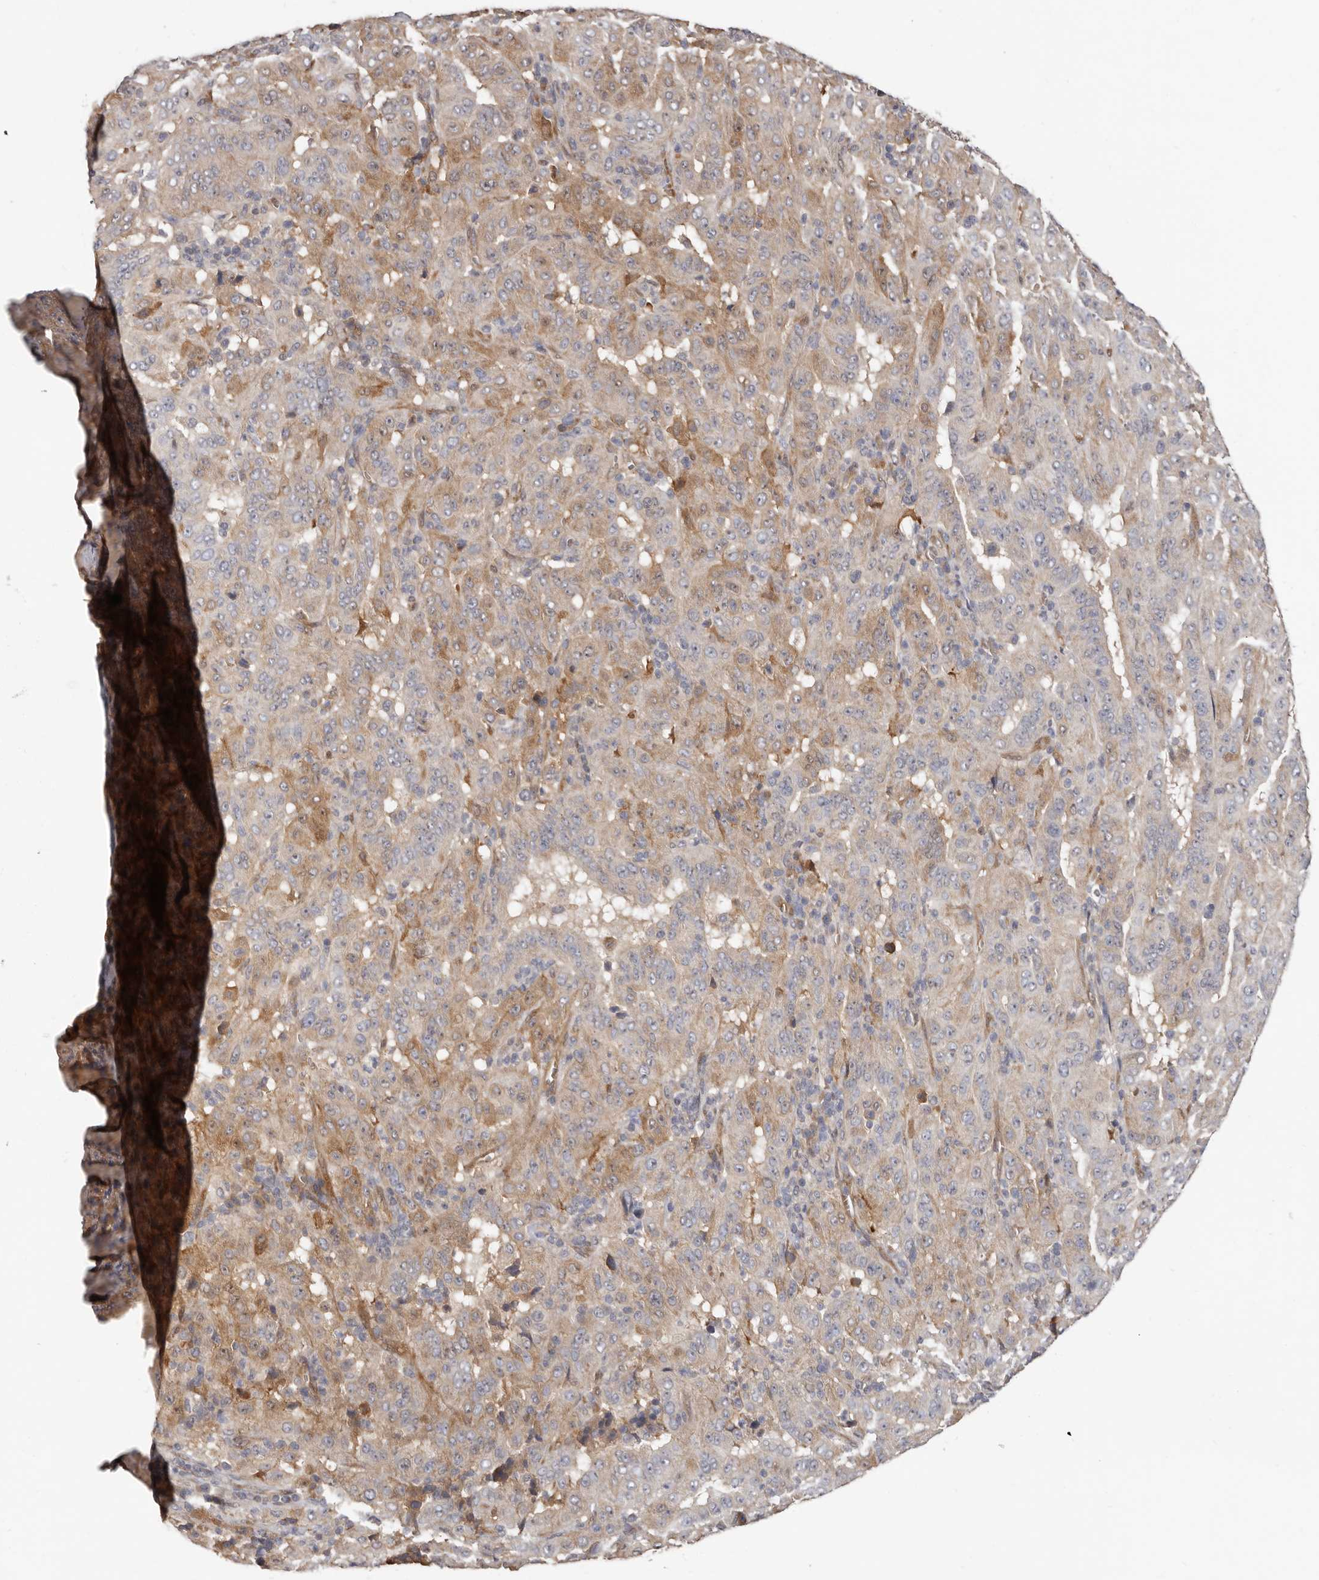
{"staining": {"intensity": "weak", "quantity": "25%-75%", "location": "cytoplasmic/membranous"}, "tissue": "pancreatic cancer", "cell_type": "Tumor cells", "image_type": "cancer", "snomed": [{"axis": "morphology", "description": "Adenocarcinoma, NOS"}, {"axis": "topography", "description": "Pancreas"}], "caption": "Immunohistochemistry (DAB) staining of human pancreatic cancer (adenocarcinoma) reveals weak cytoplasmic/membranous protein staining in approximately 25%-75% of tumor cells. (Stains: DAB (3,3'-diaminobenzidine) in brown, nuclei in blue, Microscopy: brightfield microscopy at high magnification).", "gene": "SBDS", "patient": {"sex": "male", "age": 63}}